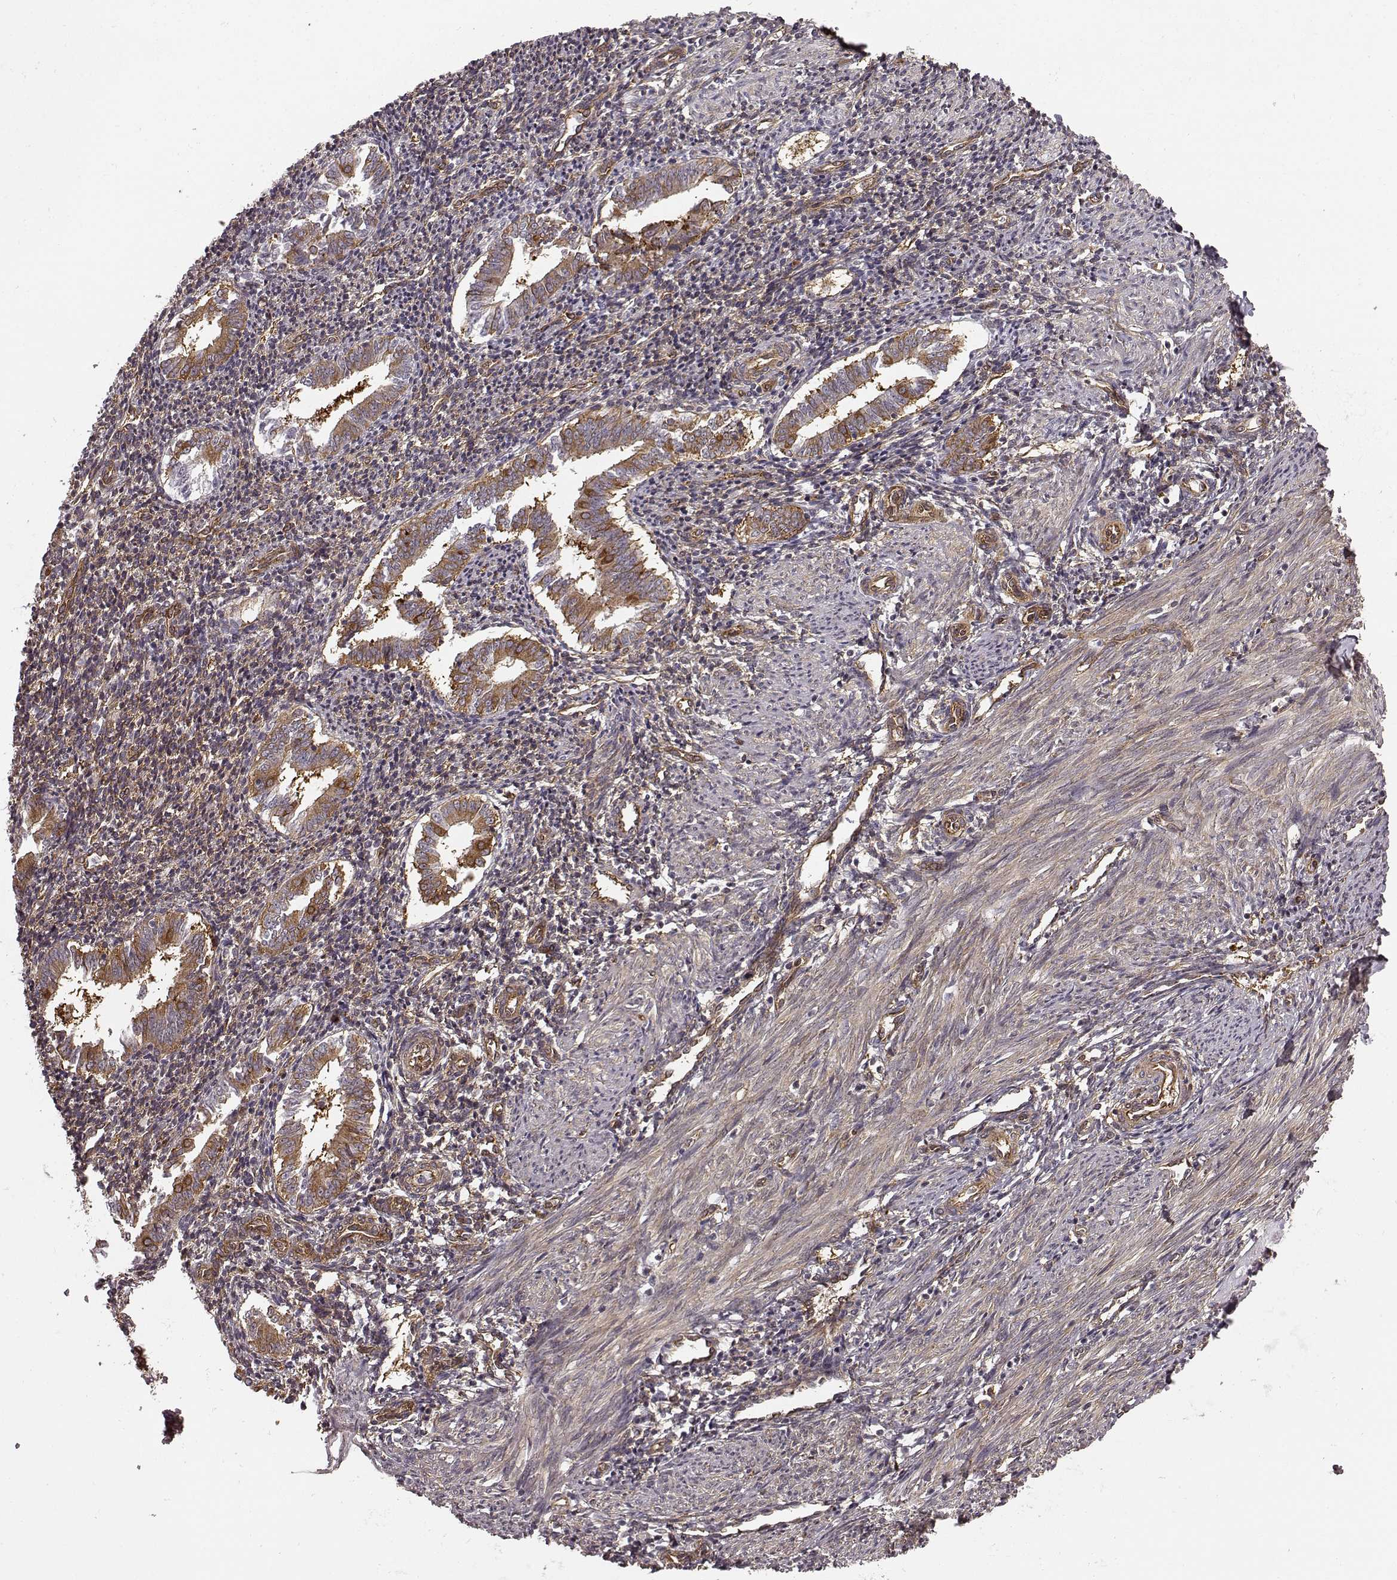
{"staining": {"intensity": "weak", "quantity": ">75%", "location": "cytoplasmic/membranous"}, "tissue": "endometrium", "cell_type": "Cells in endometrial stroma", "image_type": "normal", "snomed": [{"axis": "morphology", "description": "Normal tissue, NOS"}, {"axis": "topography", "description": "Endometrium"}], "caption": "Endometrium was stained to show a protein in brown. There is low levels of weak cytoplasmic/membranous staining in approximately >75% of cells in endometrial stroma. Immunohistochemistry stains the protein of interest in brown and the nuclei are stained blue.", "gene": "TMEM14A", "patient": {"sex": "female", "age": 25}}